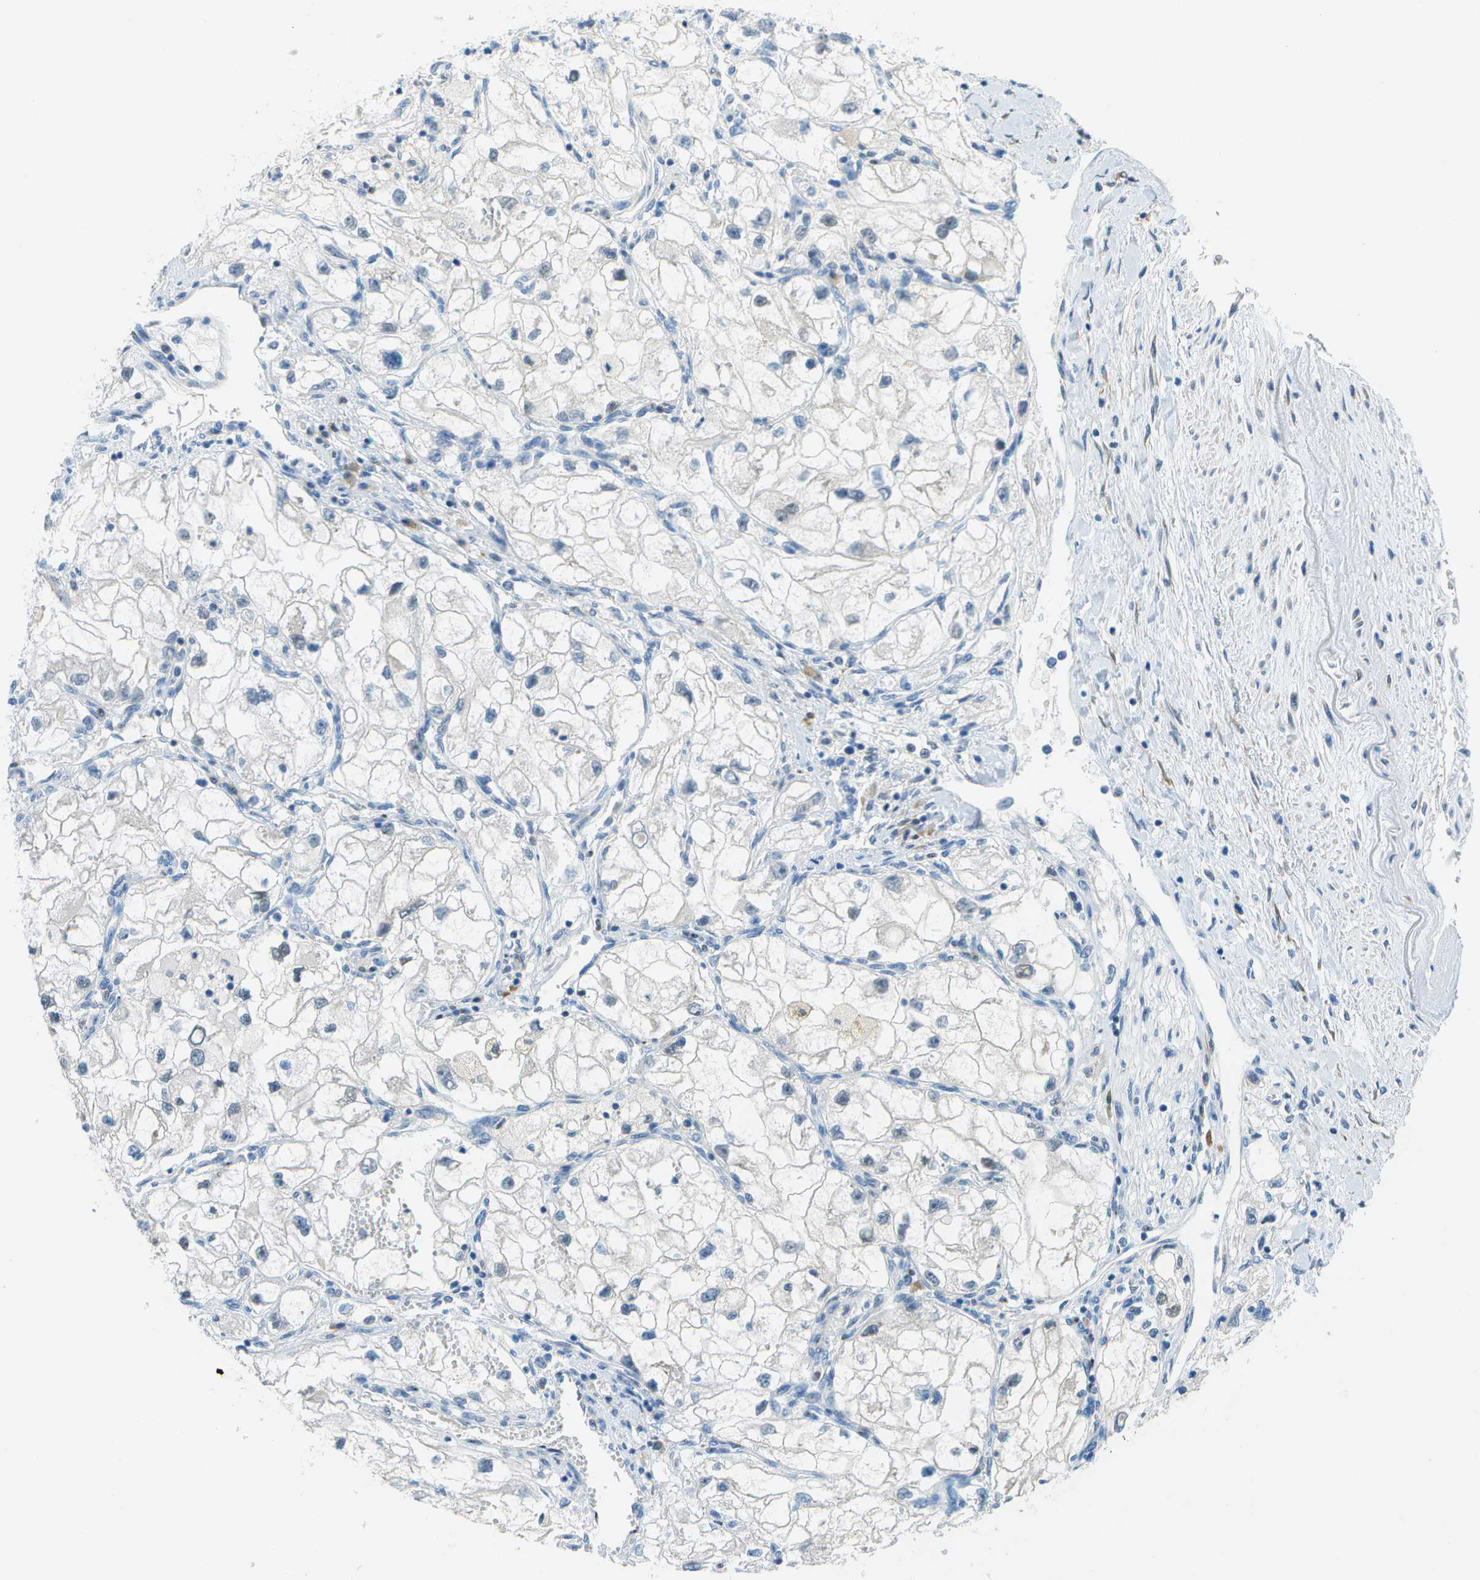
{"staining": {"intensity": "negative", "quantity": "none", "location": "none"}, "tissue": "renal cancer", "cell_type": "Tumor cells", "image_type": "cancer", "snomed": [{"axis": "morphology", "description": "Adenocarcinoma, NOS"}, {"axis": "topography", "description": "Kidney"}], "caption": "Photomicrograph shows no significant protein staining in tumor cells of adenocarcinoma (renal).", "gene": "PTGIS", "patient": {"sex": "female", "age": 70}}